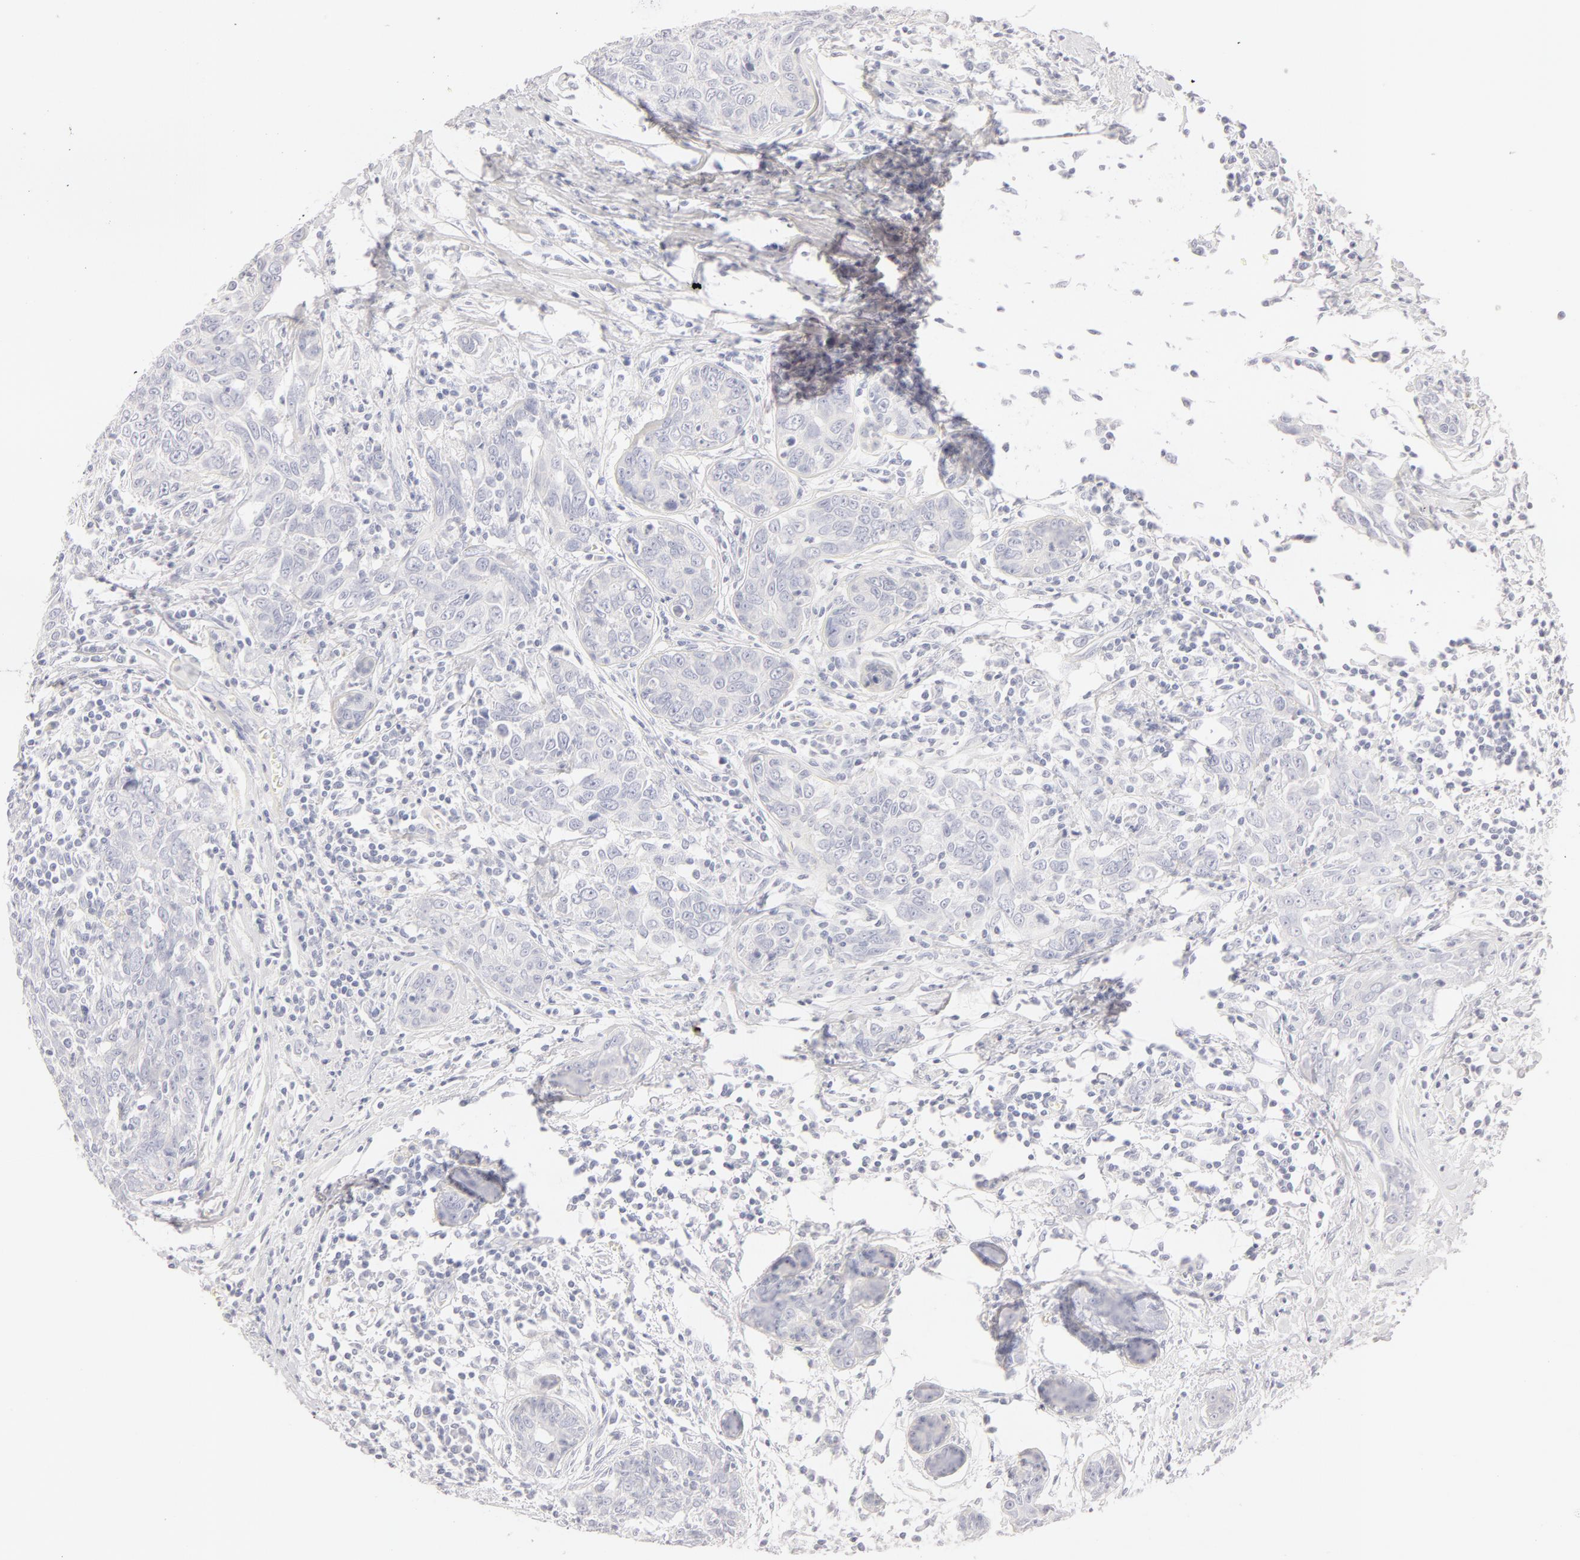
{"staining": {"intensity": "negative", "quantity": "none", "location": "none"}, "tissue": "breast cancer", "cell_type": "Tumor cells", "image_type": "cancer", "snomed": [{"axis": "morphology", "description": "Duct carcinoma"}, {"axis": "topography", "description": "Breast"}], "caption": "This is a image of immunohistochemistry (IHC) staining of invasive ductal carcinoma (breast), which shows no staining in tumor cells. The staining was performed using DAB (3,3'-diaminobenzidine) to visualize the protein expression in brown, while the nuclei were stained in blue with hematoxylin (Magnification: 20x).", "gene": "LGALS7B", "patient": {"sex": "female", "age": 50}}